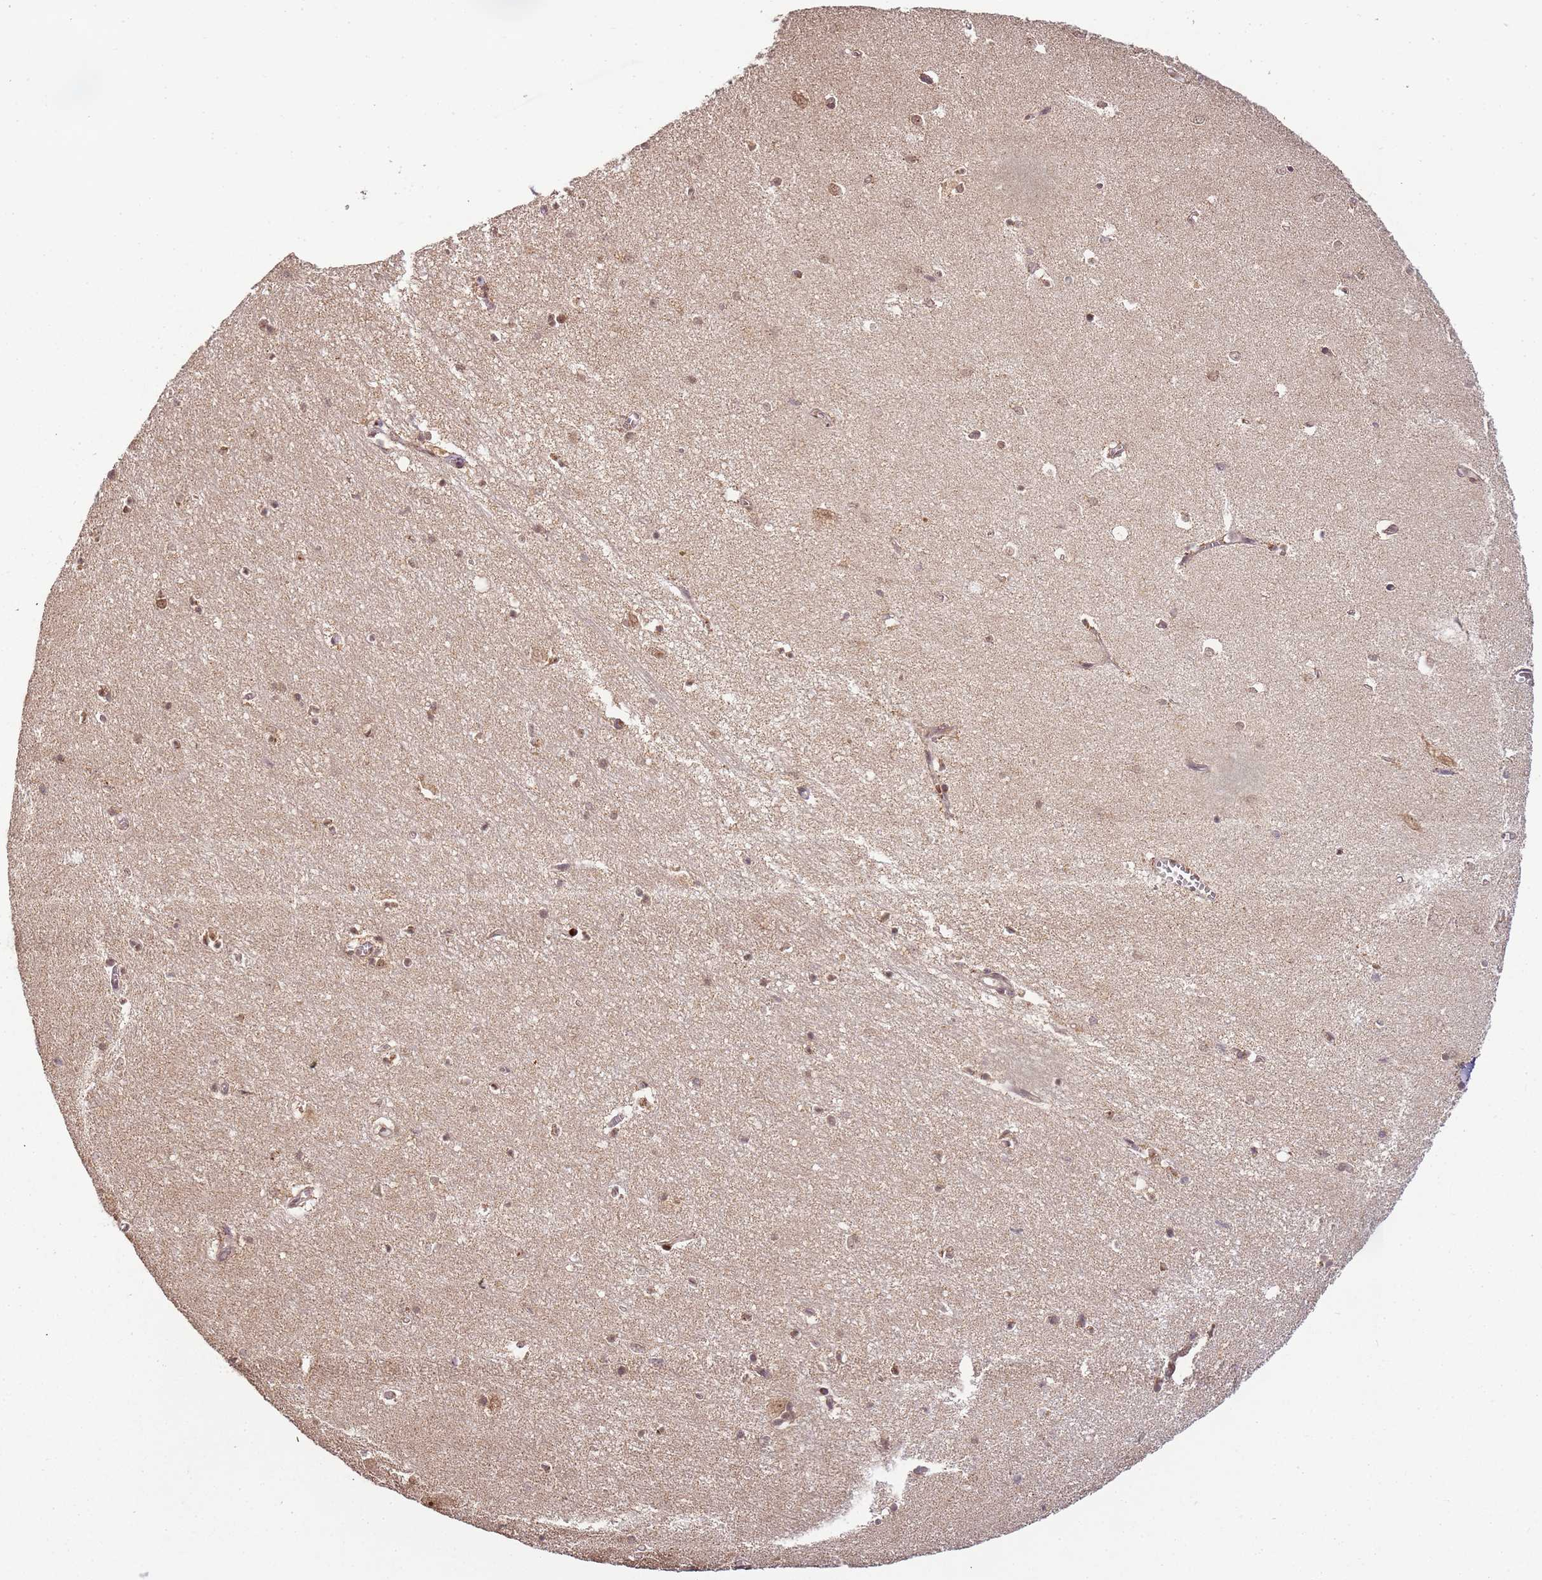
{"staining": {"intensity": "weak", "quantity": "25%-75%", "location": "cytoplasmic/membranous"}, "tissue": "hippocampus", "cell_type": "Glial cells", "image_type": "normal", "snomed": [{"axis": "morphology", "description": "Normal tissue, NOS"}, {"axis": "topography", "description": "Hippocampus"}], "caption": "Immunohistochemical staining of unremarkable human hippocampus reveals 25%-75% levels of weak cytoplasmic/membranous protein expression in about 25%-75% of glial cells.", "gene": "ZNF497", "patient": {"sex": "female", "age": 64}}